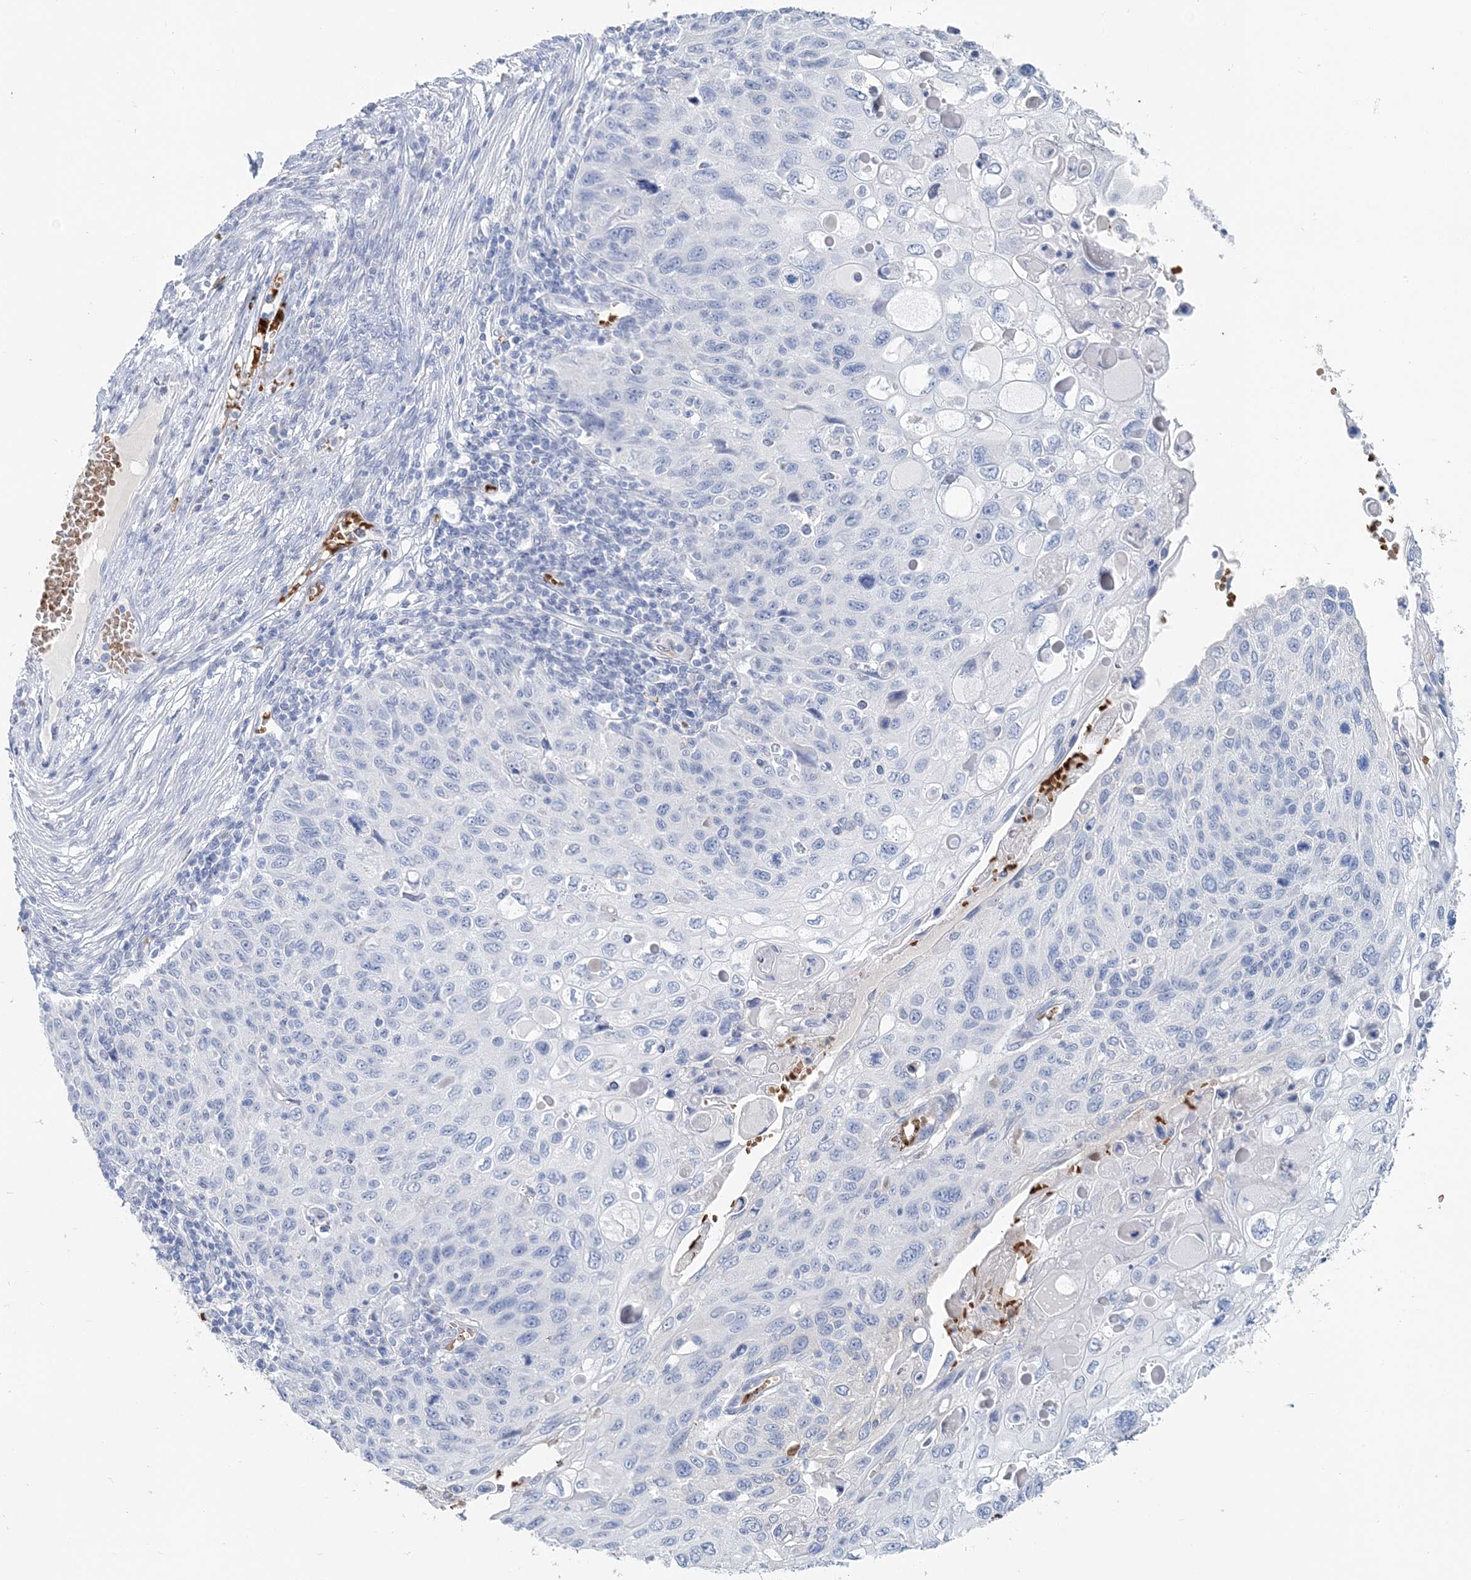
{"staining": {"intensity": "negative", "quantity": "none", "location": "none"}, "tissue": "cervical cancer", "cell_type": "Tumor cells", "image_type": "cancer", "snomed": [{"axis": "morphology", "description": "Squamous cell carcinoma, NOS"}, {"axis": "topography", "description": "Cervix"}], "caption": "There is no significant positivity in tumor cells of squamous cell carcinoma (cervical).", "gene": "HBA2", "patient": {"sex": "female", "age": 70}}